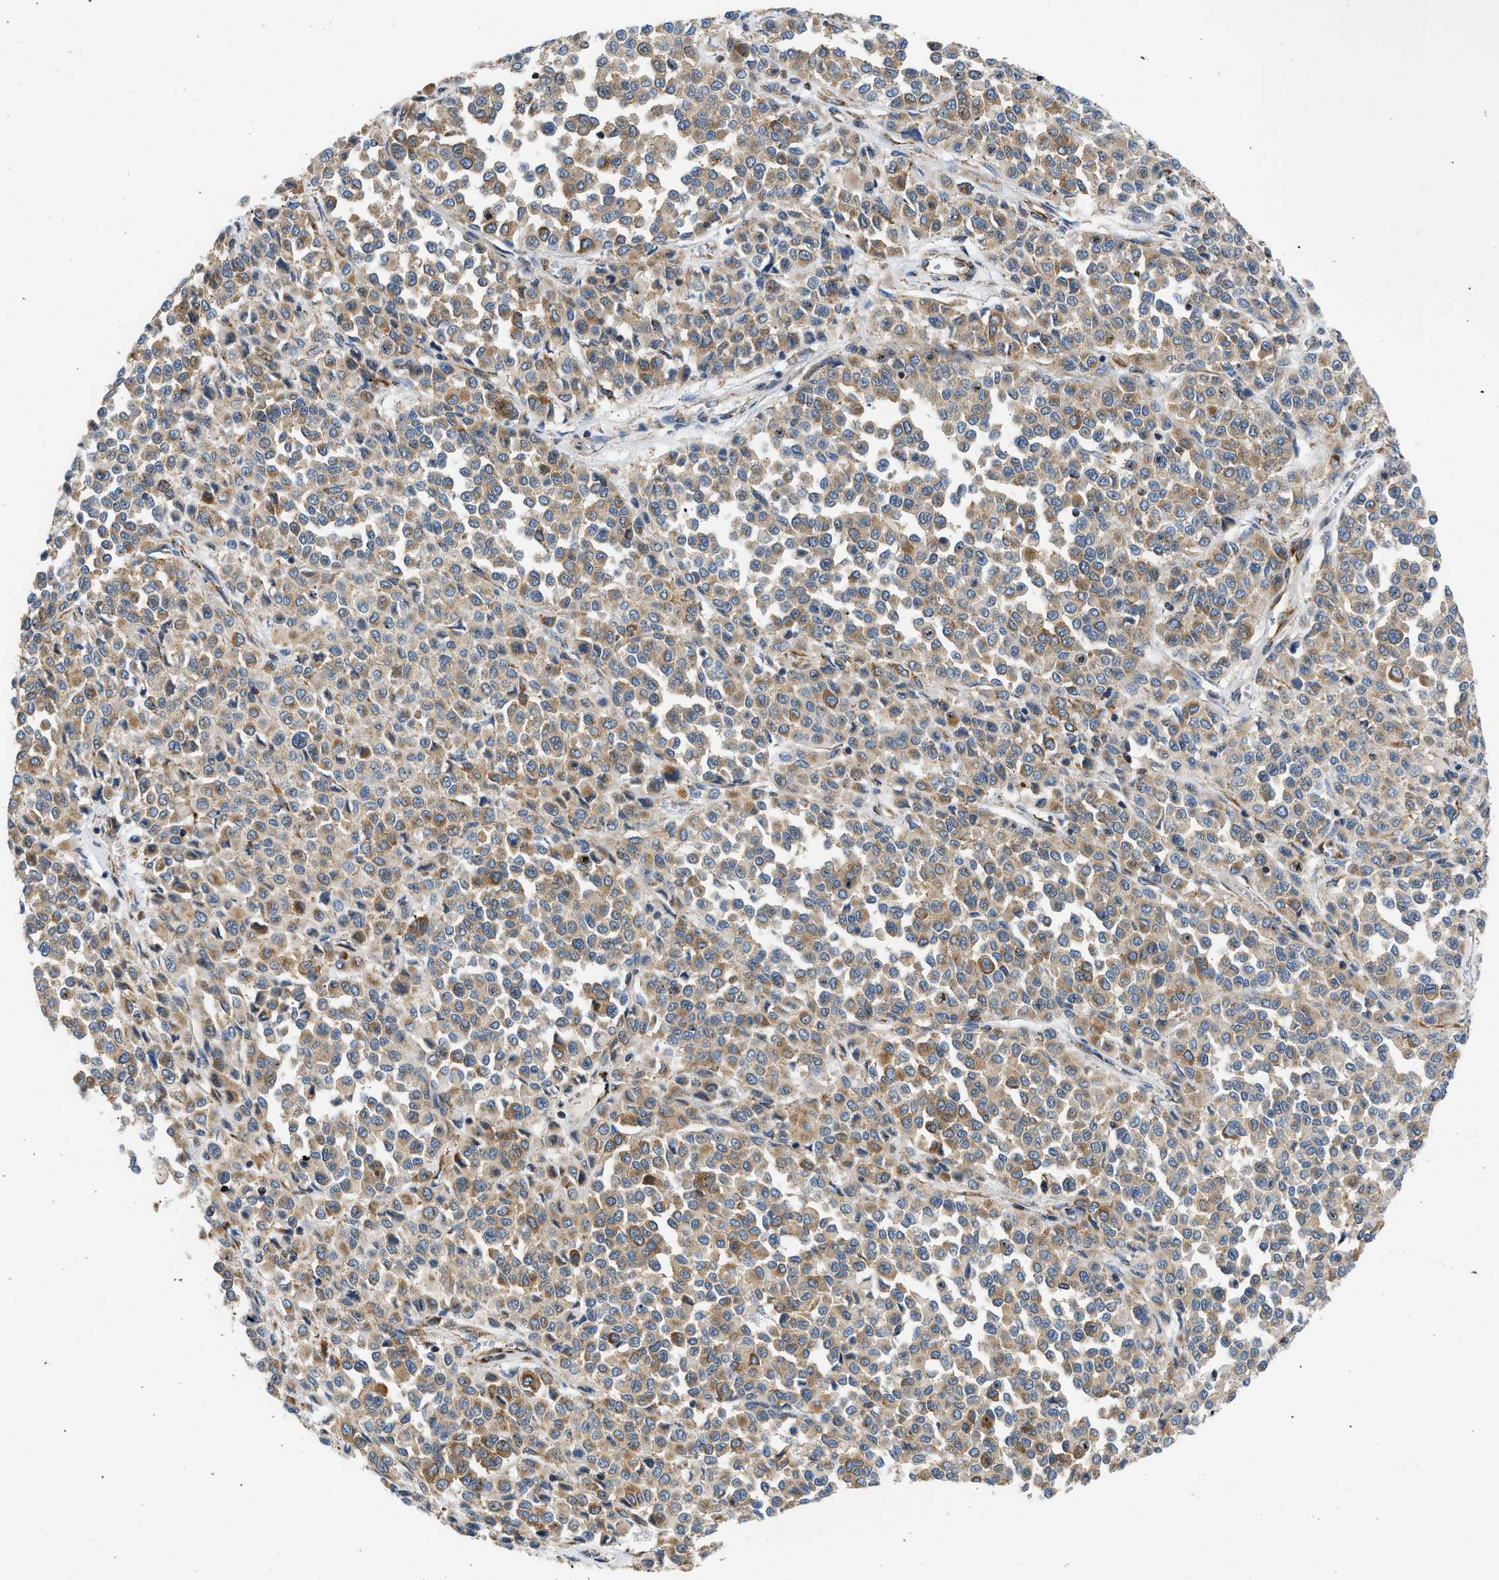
{"staining": {"intensity": "moderate", "quantity": ">75%", "location": "cytoplasmic/membranous"}, "tissue": "melanoma", "cell_type": "Tumor cells", "image_type": "cancer", "snomed": [{"axis": "morphology", "description": "Malignant melanoma, Metastatic site"}, {"axis": "topography", "description": "Pancreas"}], "caption": "Human melanoma stained with a protein marker demonstrates moderate staining in tumor cells.", "gene": "CAMKK2", "patient": {"sex": "female", "age": 30}}